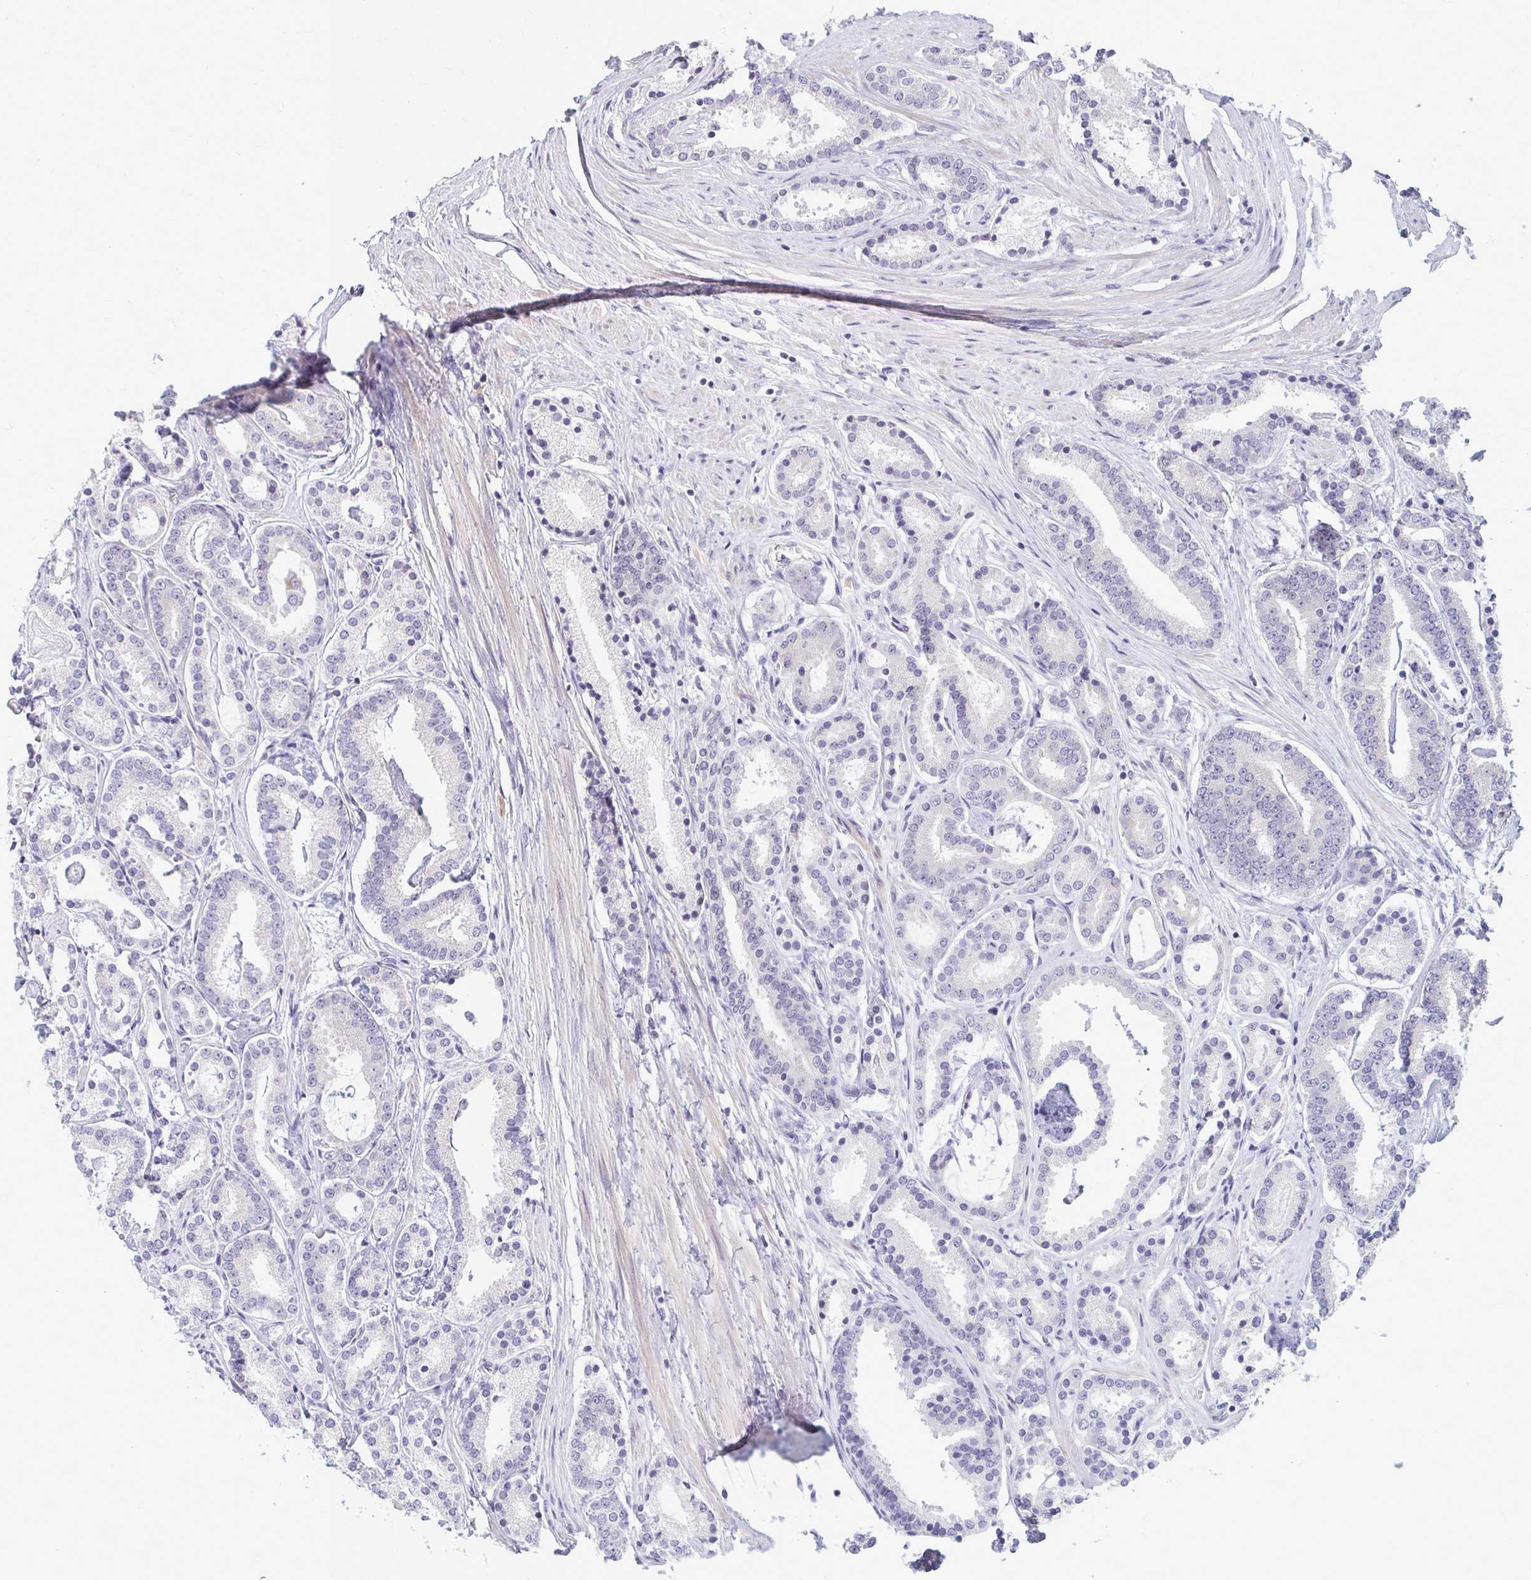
{"staining": {"intensity": "negative", "quantity": "none", "location": "none"}, "tissue": "prostate cancer", "cell_type": "Tumor cells", "image_type": "cancer", "snomed": [{"axis": "morphology", "description": "Adenocarcinoma, High grade"}, {"axis": "topography", "description": "Prostate"}], "caption": "Prostate adenocarcinoma (high-grade) stained for a protein using IHC reveals no expression tumor cells.", "gene": "MCRIP2", "patient": {"sex": "male", "age": 63}}